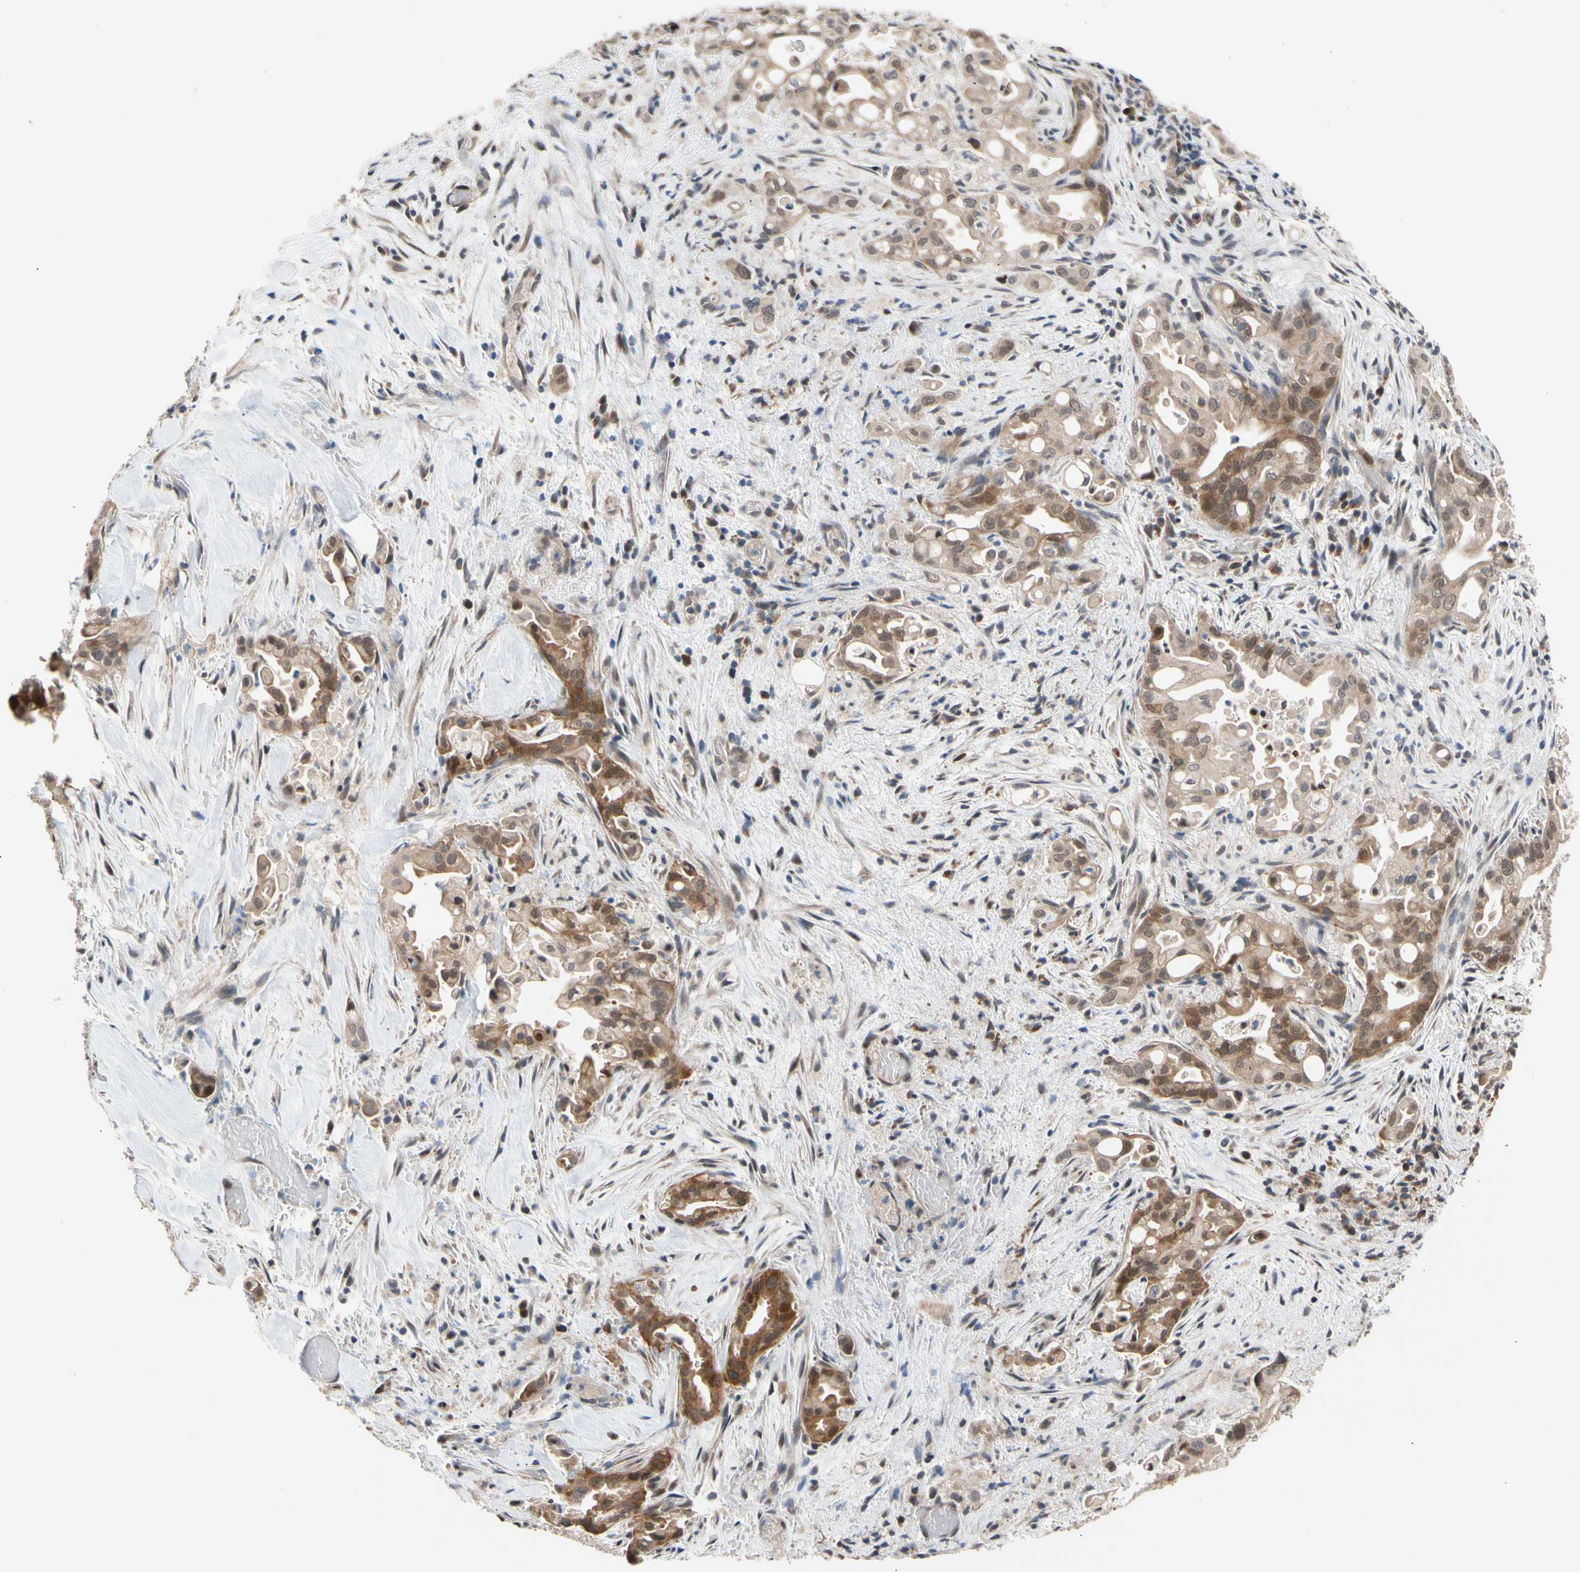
{"staining": {"intensity": "moderate", "quantity": ">75%", "location": "cytoplasmic/membranous,nuclear"}, "tissue": "liver cancer", "cell_type": "Tumor cells", "image_type": "cancer", "snomed": [{"axis": "morphology", "description": "Cholangiocarcinoma"}, {"axis": "topography", "description": "Liver"}], "caption": "Moderate cytoplasmic/membranous and nuclear staining is seen in approximately >75% of tumor cells in liver cholangiocarcinoma.", "gene": "NGEF", "patient": {"sex": "female", "age": 68}}